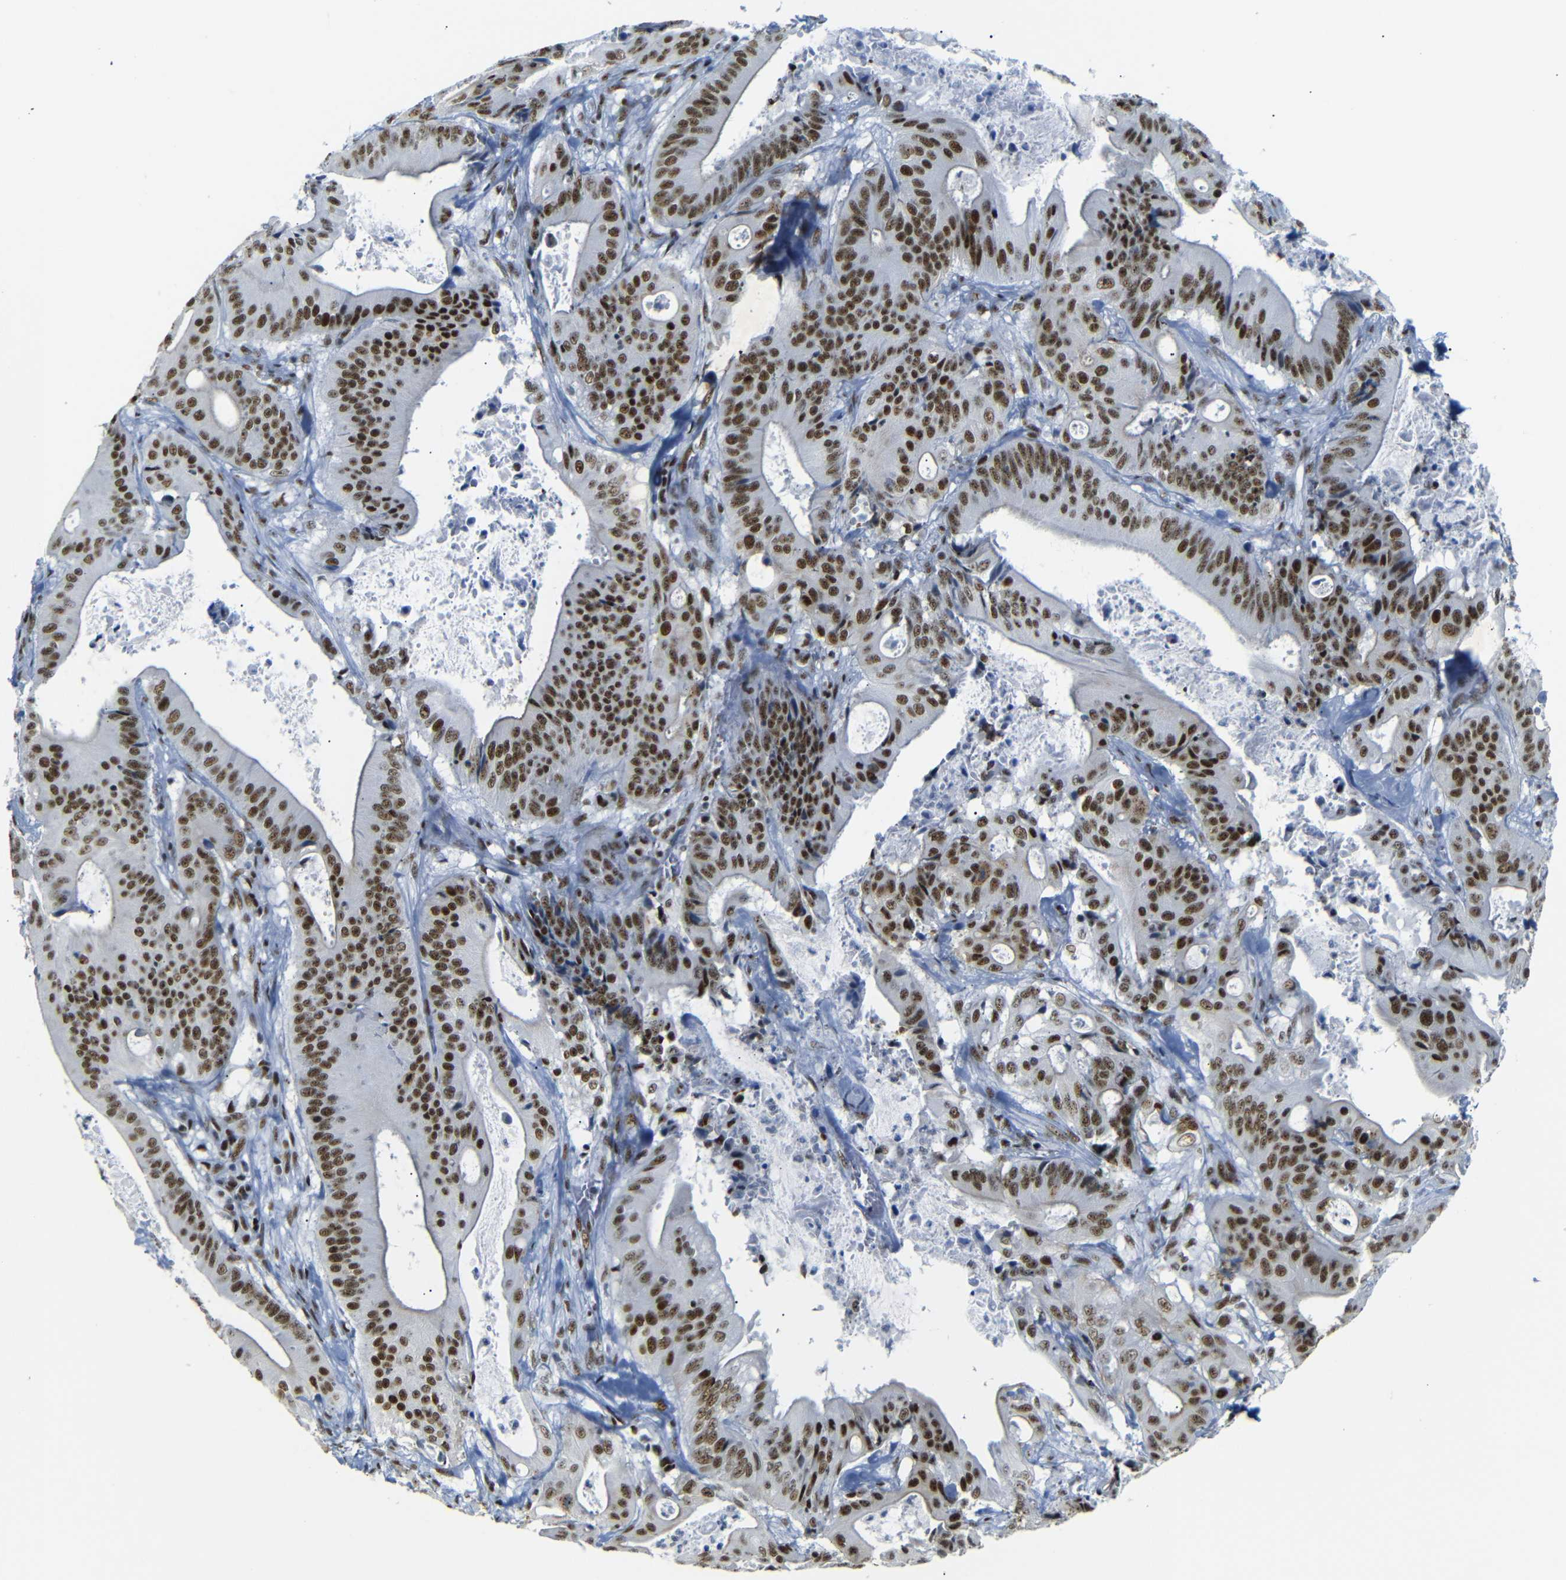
{"staining": {"intensity": "strong", "quantity": ">75%", "location": "nuclear"}, "tissue": "pancreatic cancer", "cell_type": "Tumor cells", "image_type": "cancer", "snomed": [{"axis": "morphology", "description": "Normal tissue, NOS"}, {"axis": "topography", "description": "Lymph node"}], "caption": "Protein expression by immunohistochemistry (IHC) displays strong nuclear staining in about >75% of tumor cells in pancreatic cancer.", "gene": "TRA2B", "patient": {"sex": "male", "age": 62}}